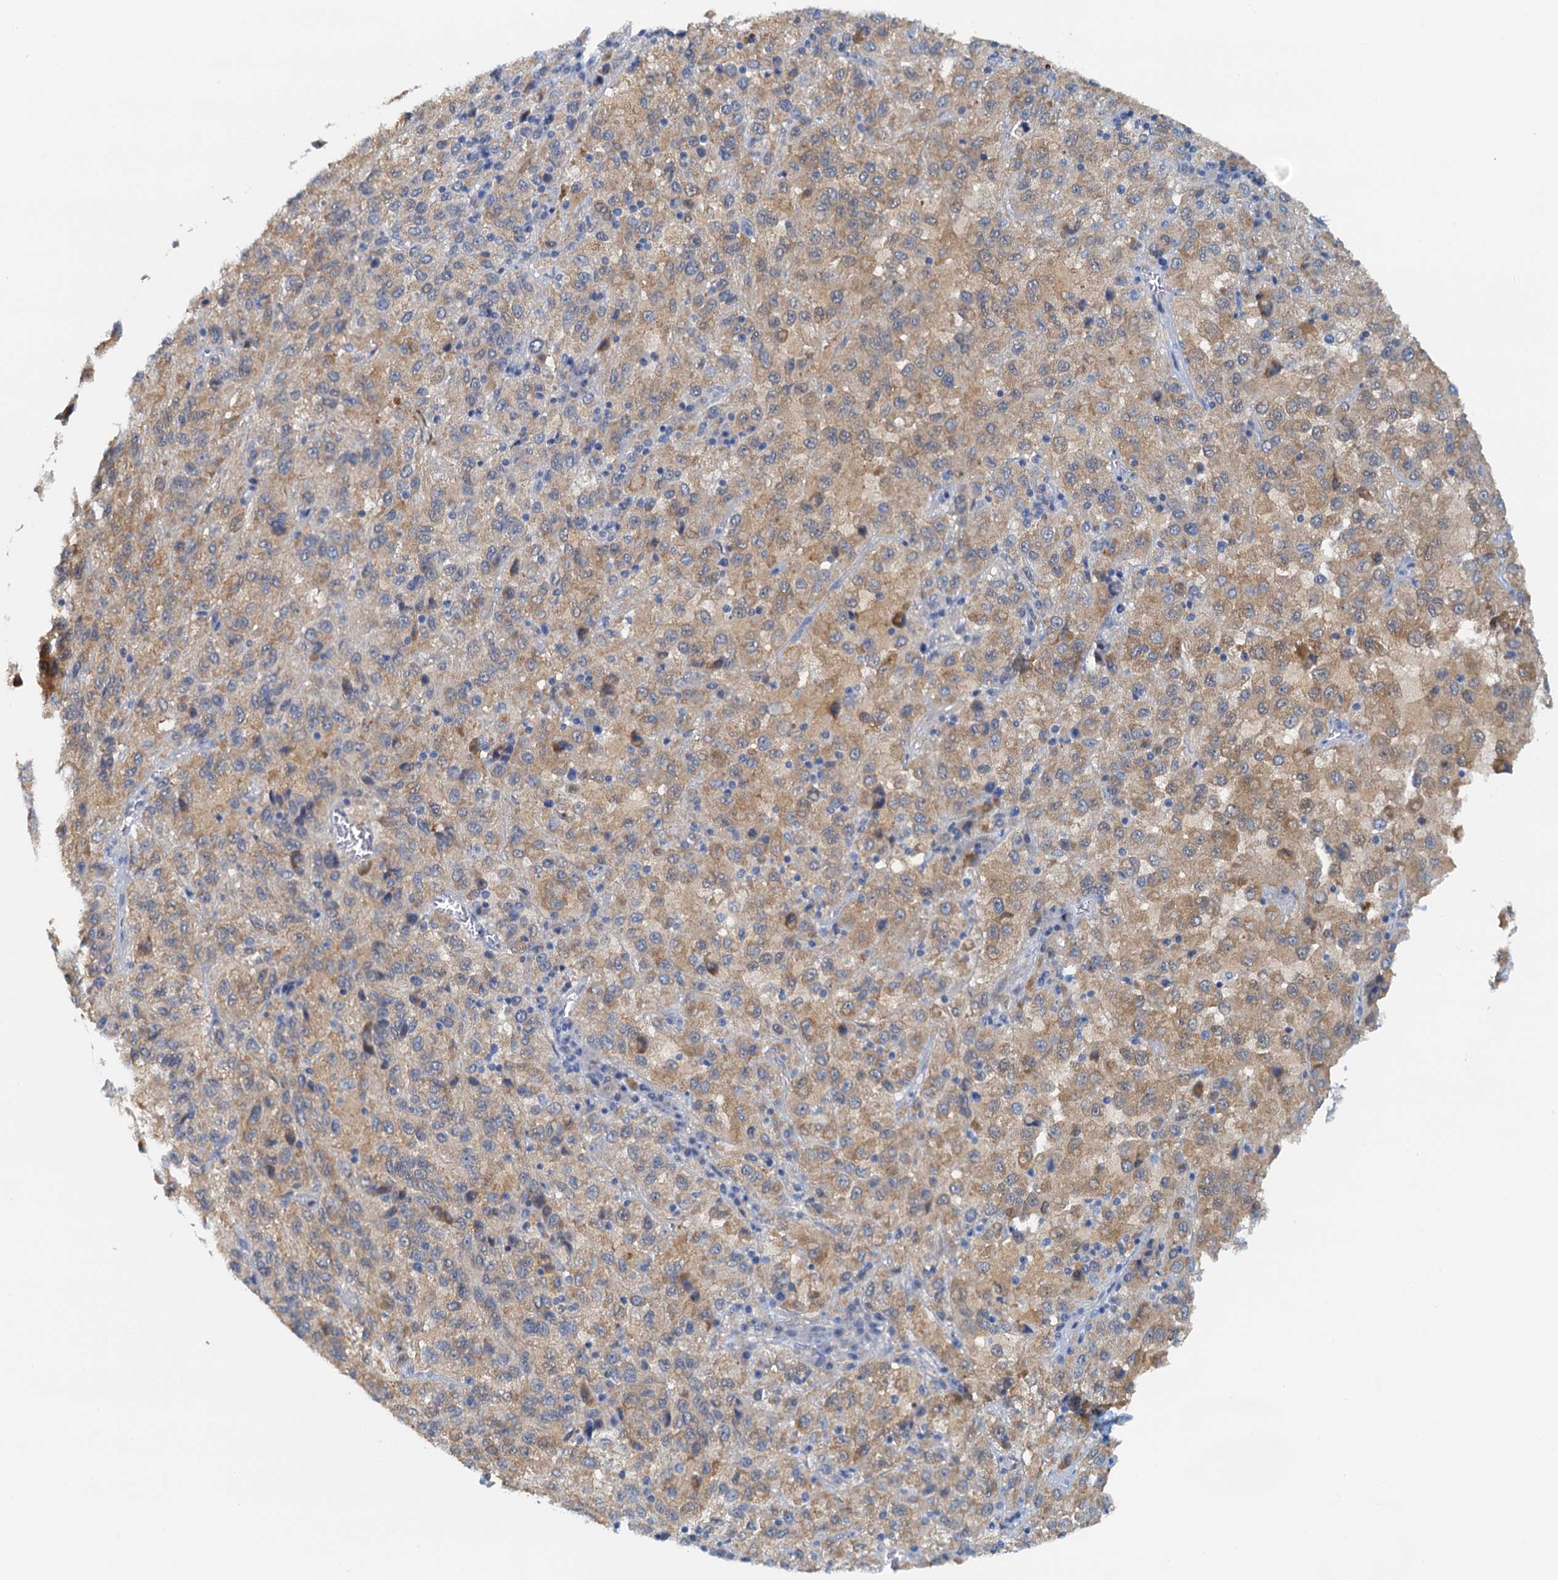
{"staining": {"intensity": "moderate", "quantity": ">75%", "location": "cytoplasmic/membranous"}, "tissue": "melanoma", "cell_type": "Tumor cells", "image_type": "cancer", "snomed": [{"axis": "morphology", "description": "Malignant melanoma, Metastatic site"}, {"axis": "topography", "description": "Lung"}], "caption": "Immunohistochemistry (DAB) staining of human melanoma shows moderate cytoplasmic/membranous protein expression in about >75% of tumor cells. (DAB (3,3'-diaminobenzidine) IHC, brown staining for protein, blue staining for nuclei).", "gene": "DTD1", "patient": {"sex": "male", "age": 64}}